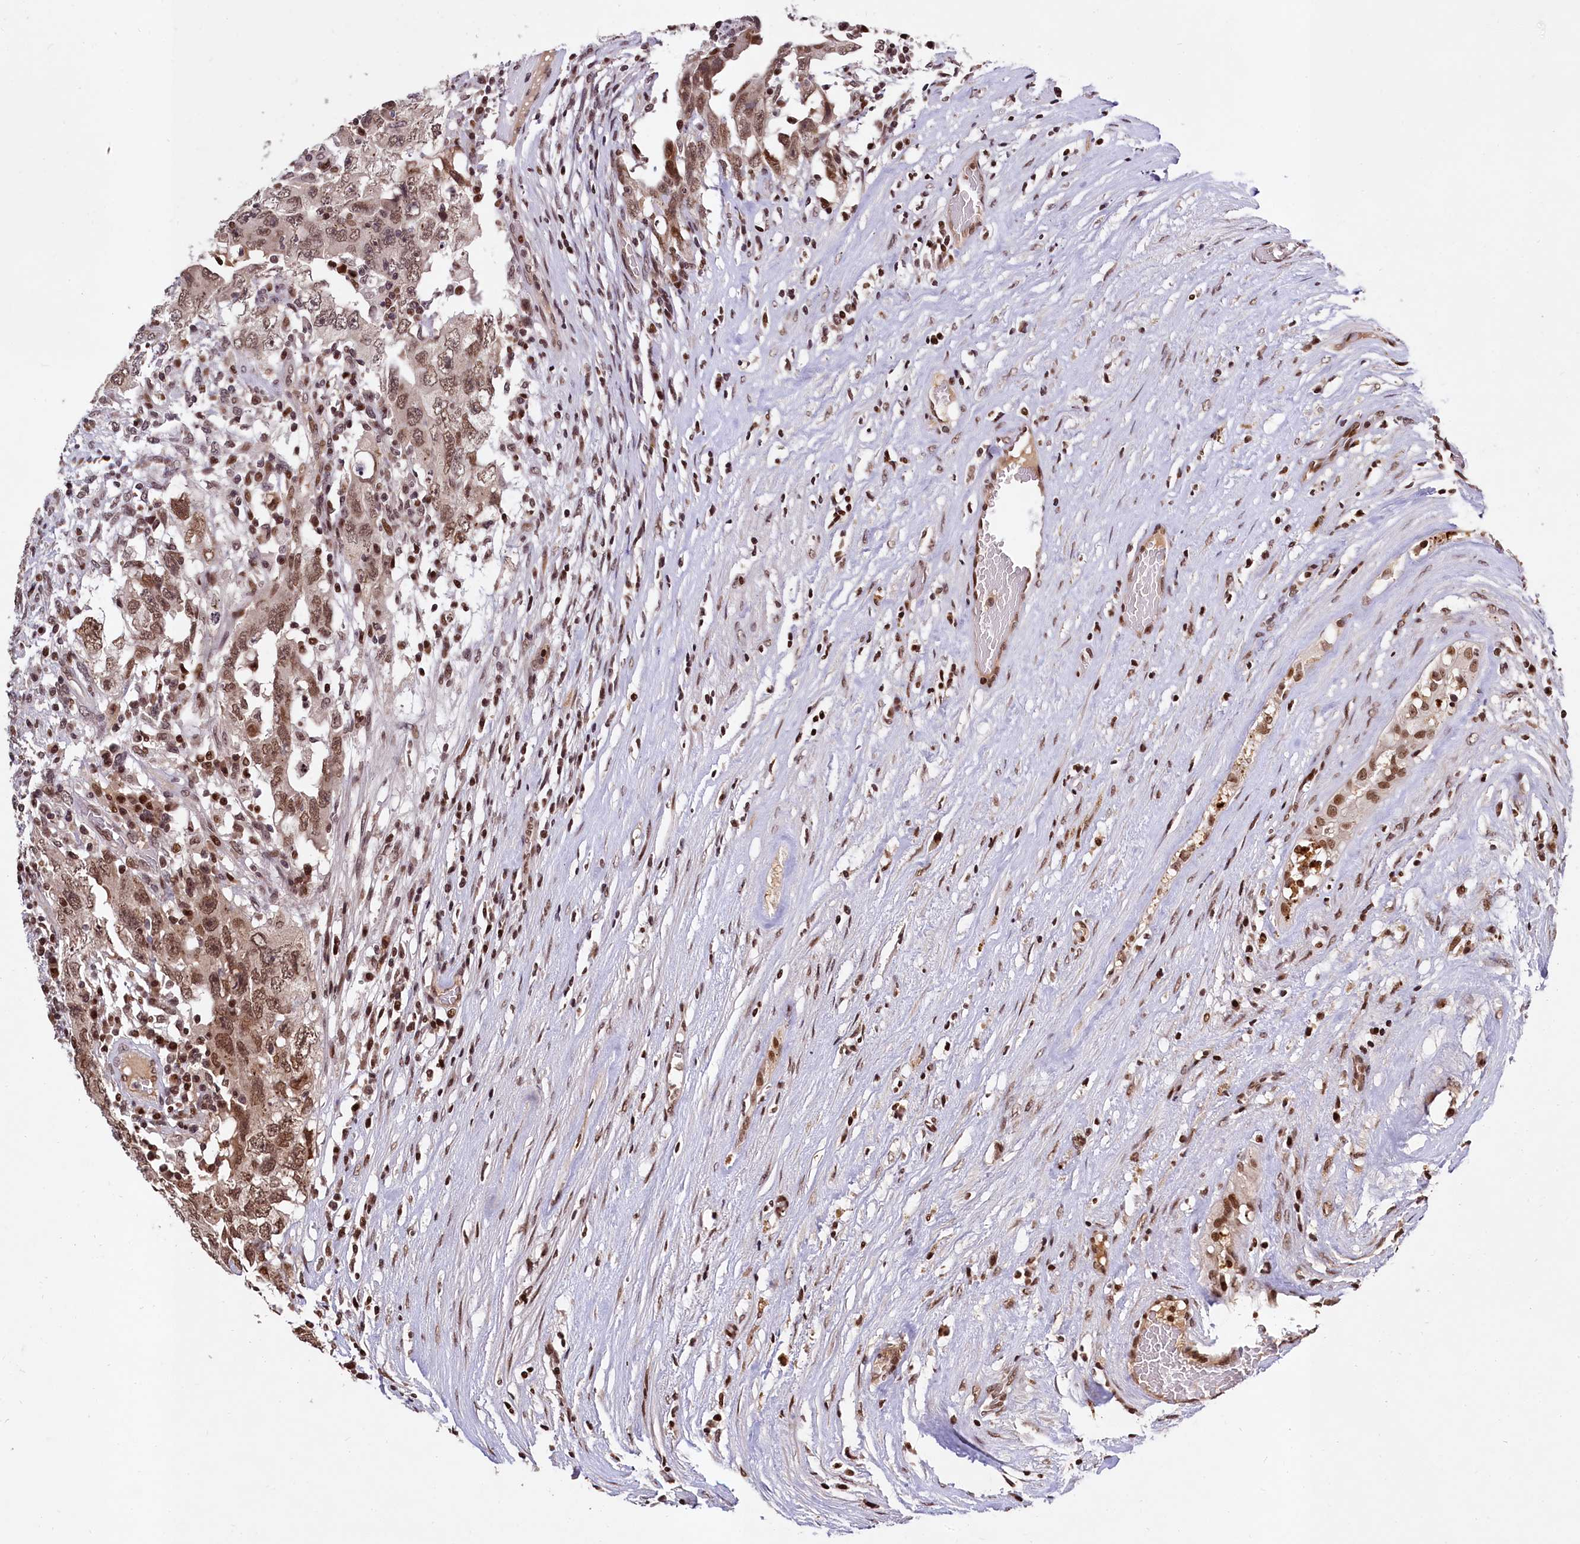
{"staining": {"intensity": "moderate", "quantity": ">75%", "location": "cytoplasmic/membranous,nuclear"}, "tissue": "testis cancer", "cell_type": "Tumor cells", "image_type": "cancer", "snomed": [{"axis": "morphology", "description": "Carcinoma, Embryonal, NOS"}, {"axis": "topography", "description": "Testis"}], "caption": "DAB immunohistochemical staining of human testis embryonal carcinoma displays moderate cytoplasmic/membranous and nuclear protein positivity in approximately >75% of tumor cells.", "gene": "FAM217B", "patient": {"sex": "male", "age": 26}}